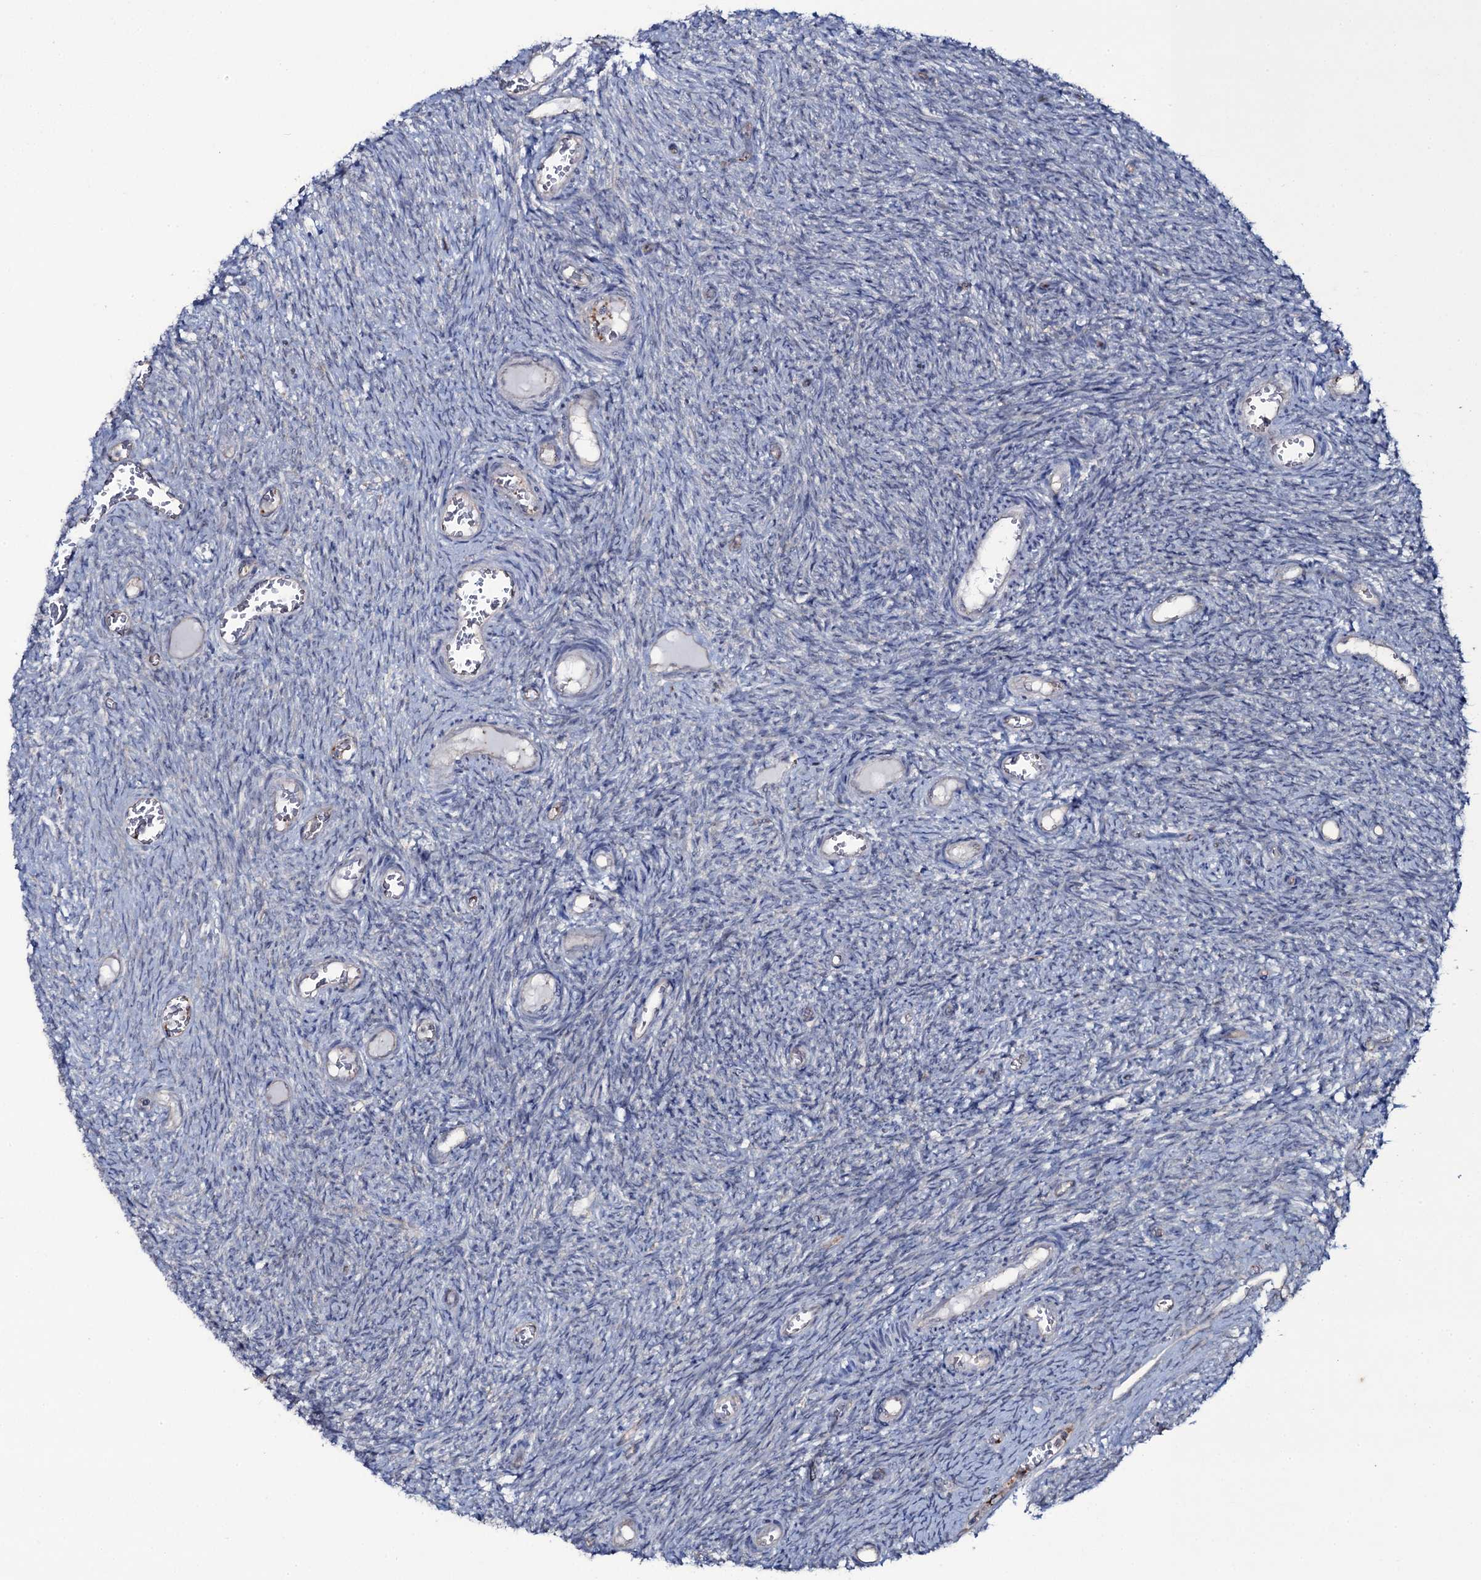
{"staining": {"intensity": "negative", "quantity": "none", "location": "none"}, "tissue": "ovary", "cell_type": "Follicle cells", "image_type": "normal", "snomed": [{"axis": "morphology", "description": "Normal tissue, NOS"}, {"axis": "topography", "description": "Ovary"}], "caption": "Ovary was stained to show a protein in brown. There is no significant positivity in follicle cells. (DAB immunohistochemistry (IHC), high magnification).", "gene": "SNAP23", "patient": {"sex": "female", "age": 44}}